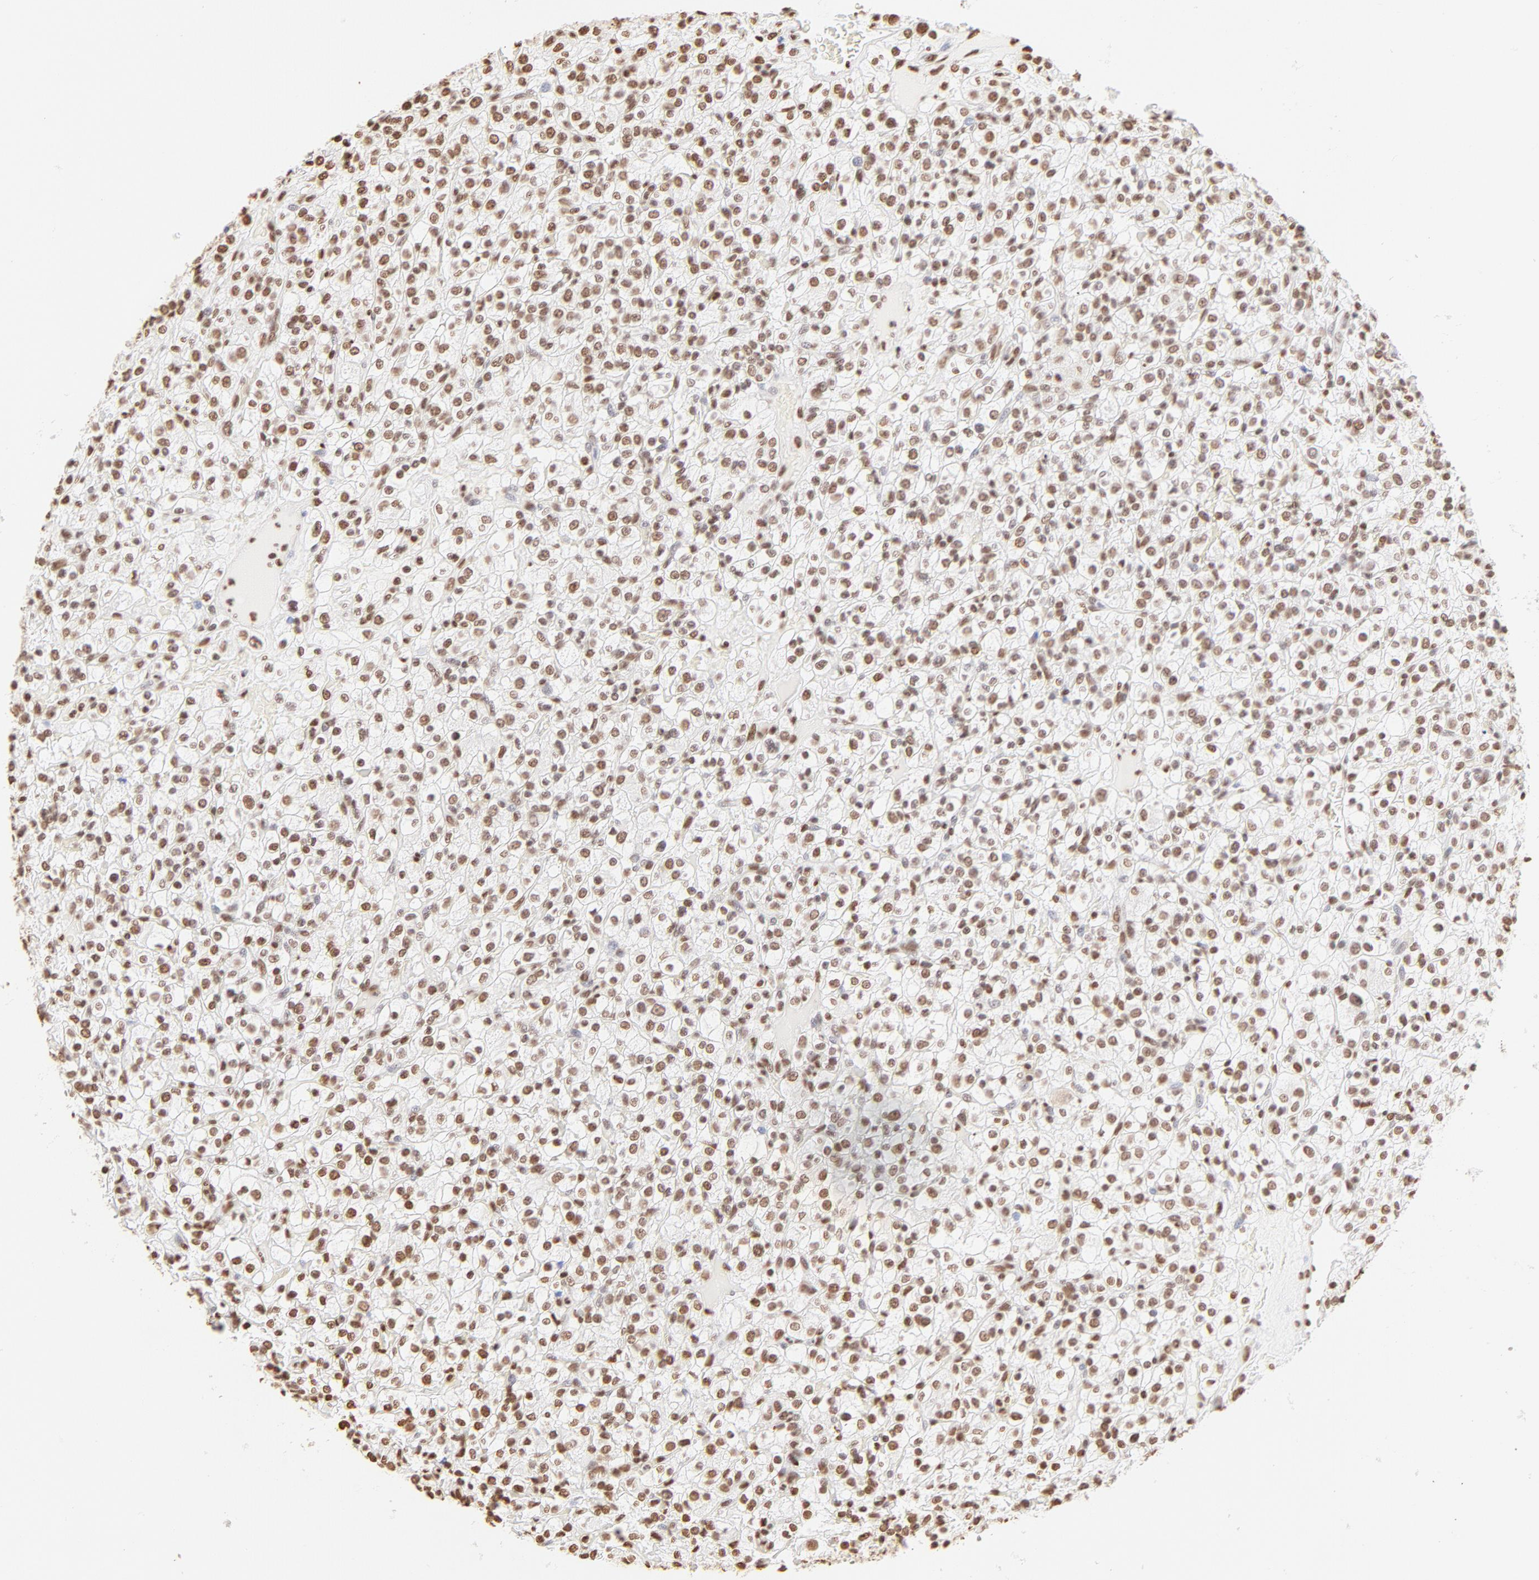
{"staining": {"intensity": "moderate", "quantity": ">75%", "location": "nuclear"}, "tissue": "renal cancer", "cell_type": "Tumor cells", "image_type": "cancer", "snomed": [{"axis": "morphology", "description": "Normal tissue, NOS"}, {"axis": "morphology", "description": "Adenocarcinoma, NOS"}, {"axis": "topography", "description": "Kidney"}], "caption": "Immunohistochemistry (IHC) of renal cancer (adenocarcinoma) demonstrates medium levels of moderate nuclear expression in approximately >75% of tumor cells. (DAB IHC with brightfield microscopy, high magnification).", "gene": "ZNF540", "patient": {"sex": "female", "age": 72}}